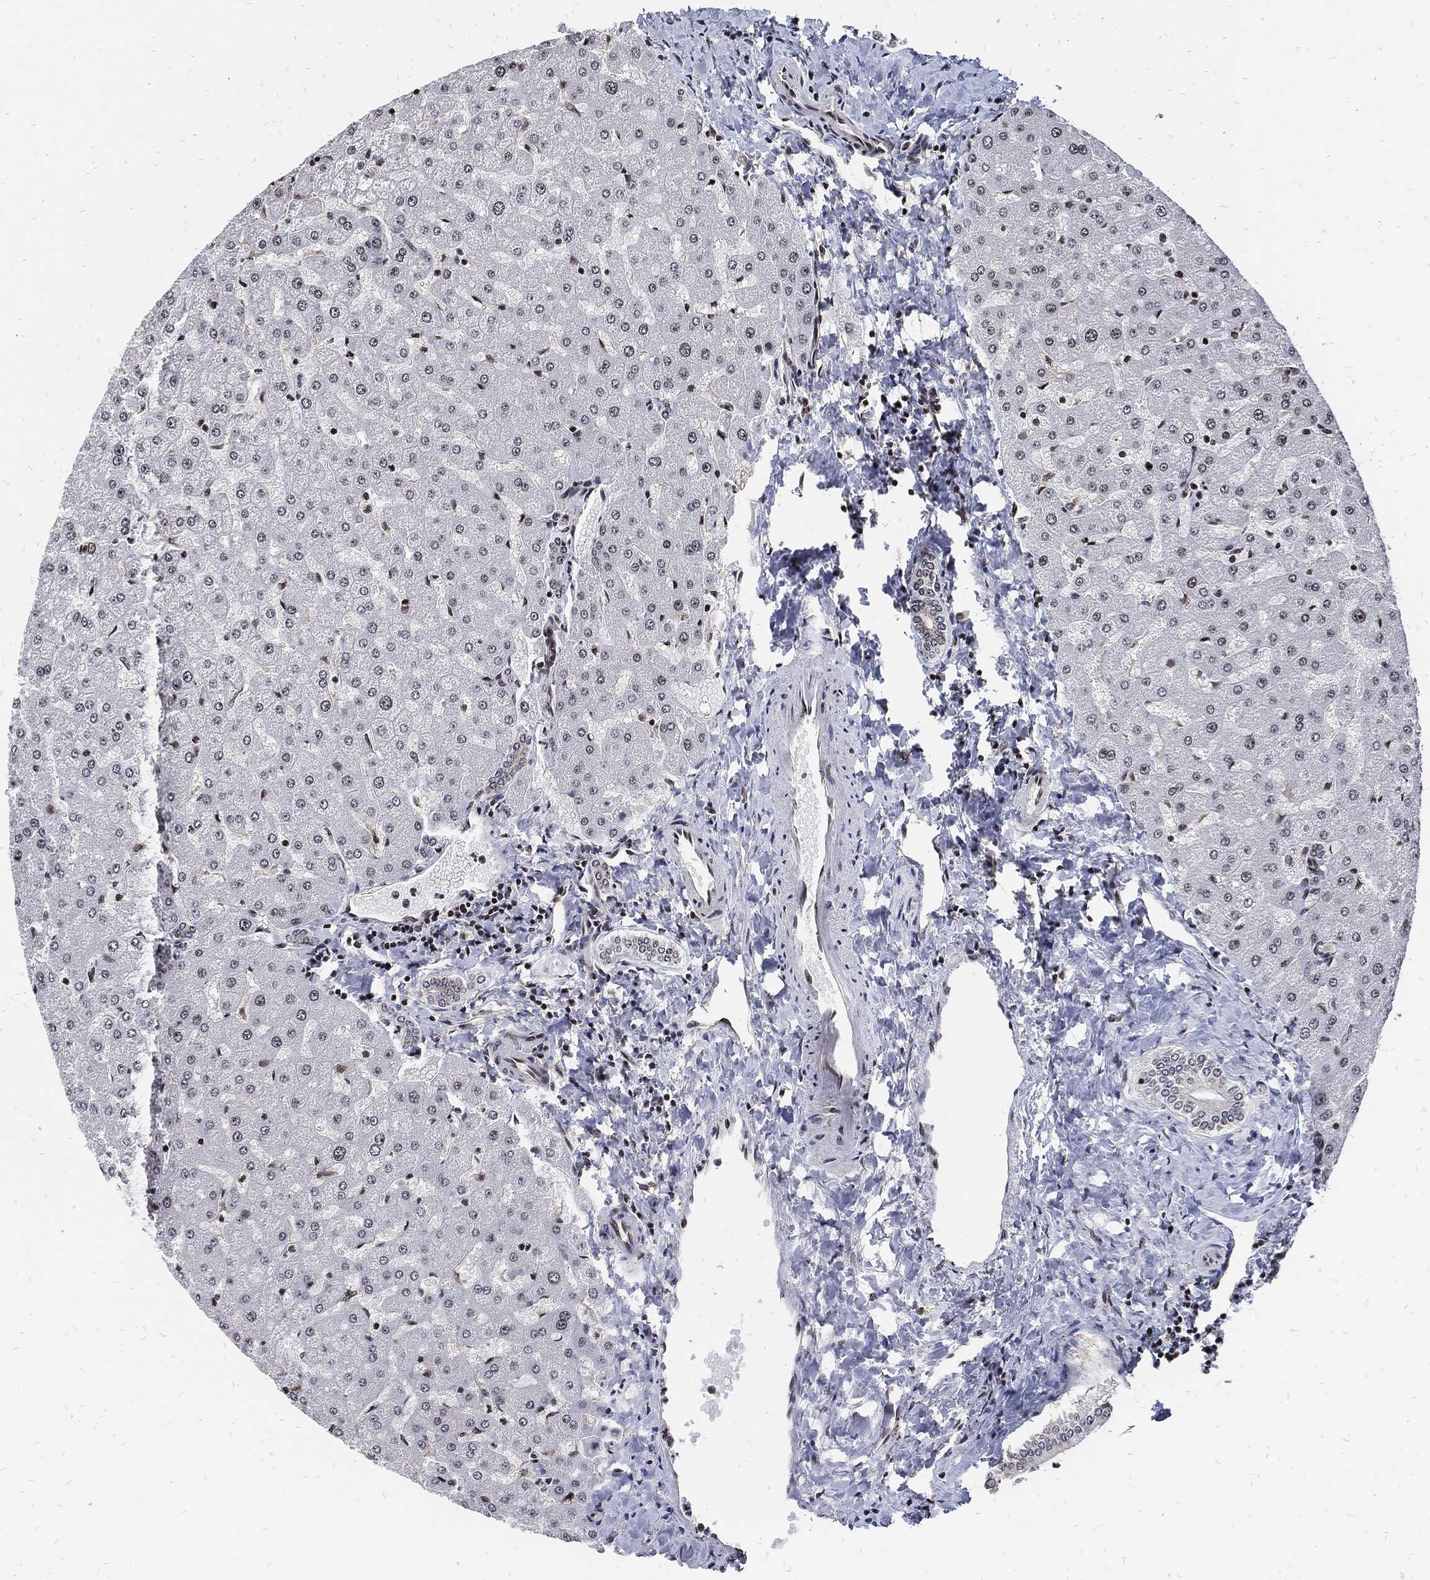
{"staining": {"intensity": "negative", "quantity": "none", "location": "none"}, "tissue": "liver", "cell_type": "Cholangiocytes", "image_type": "normal", "snomed": [{"axis": "morphology", "description": "Normal tissue, NOS"}, {"axis": "topography", "description": "Liver"}], "caption": "Normal liver was stained to show a protein in brown. There is no significant expression in cholangiocytes.", "gene": "ZNF775", "patient": {"sex": "female", "age": 50}}